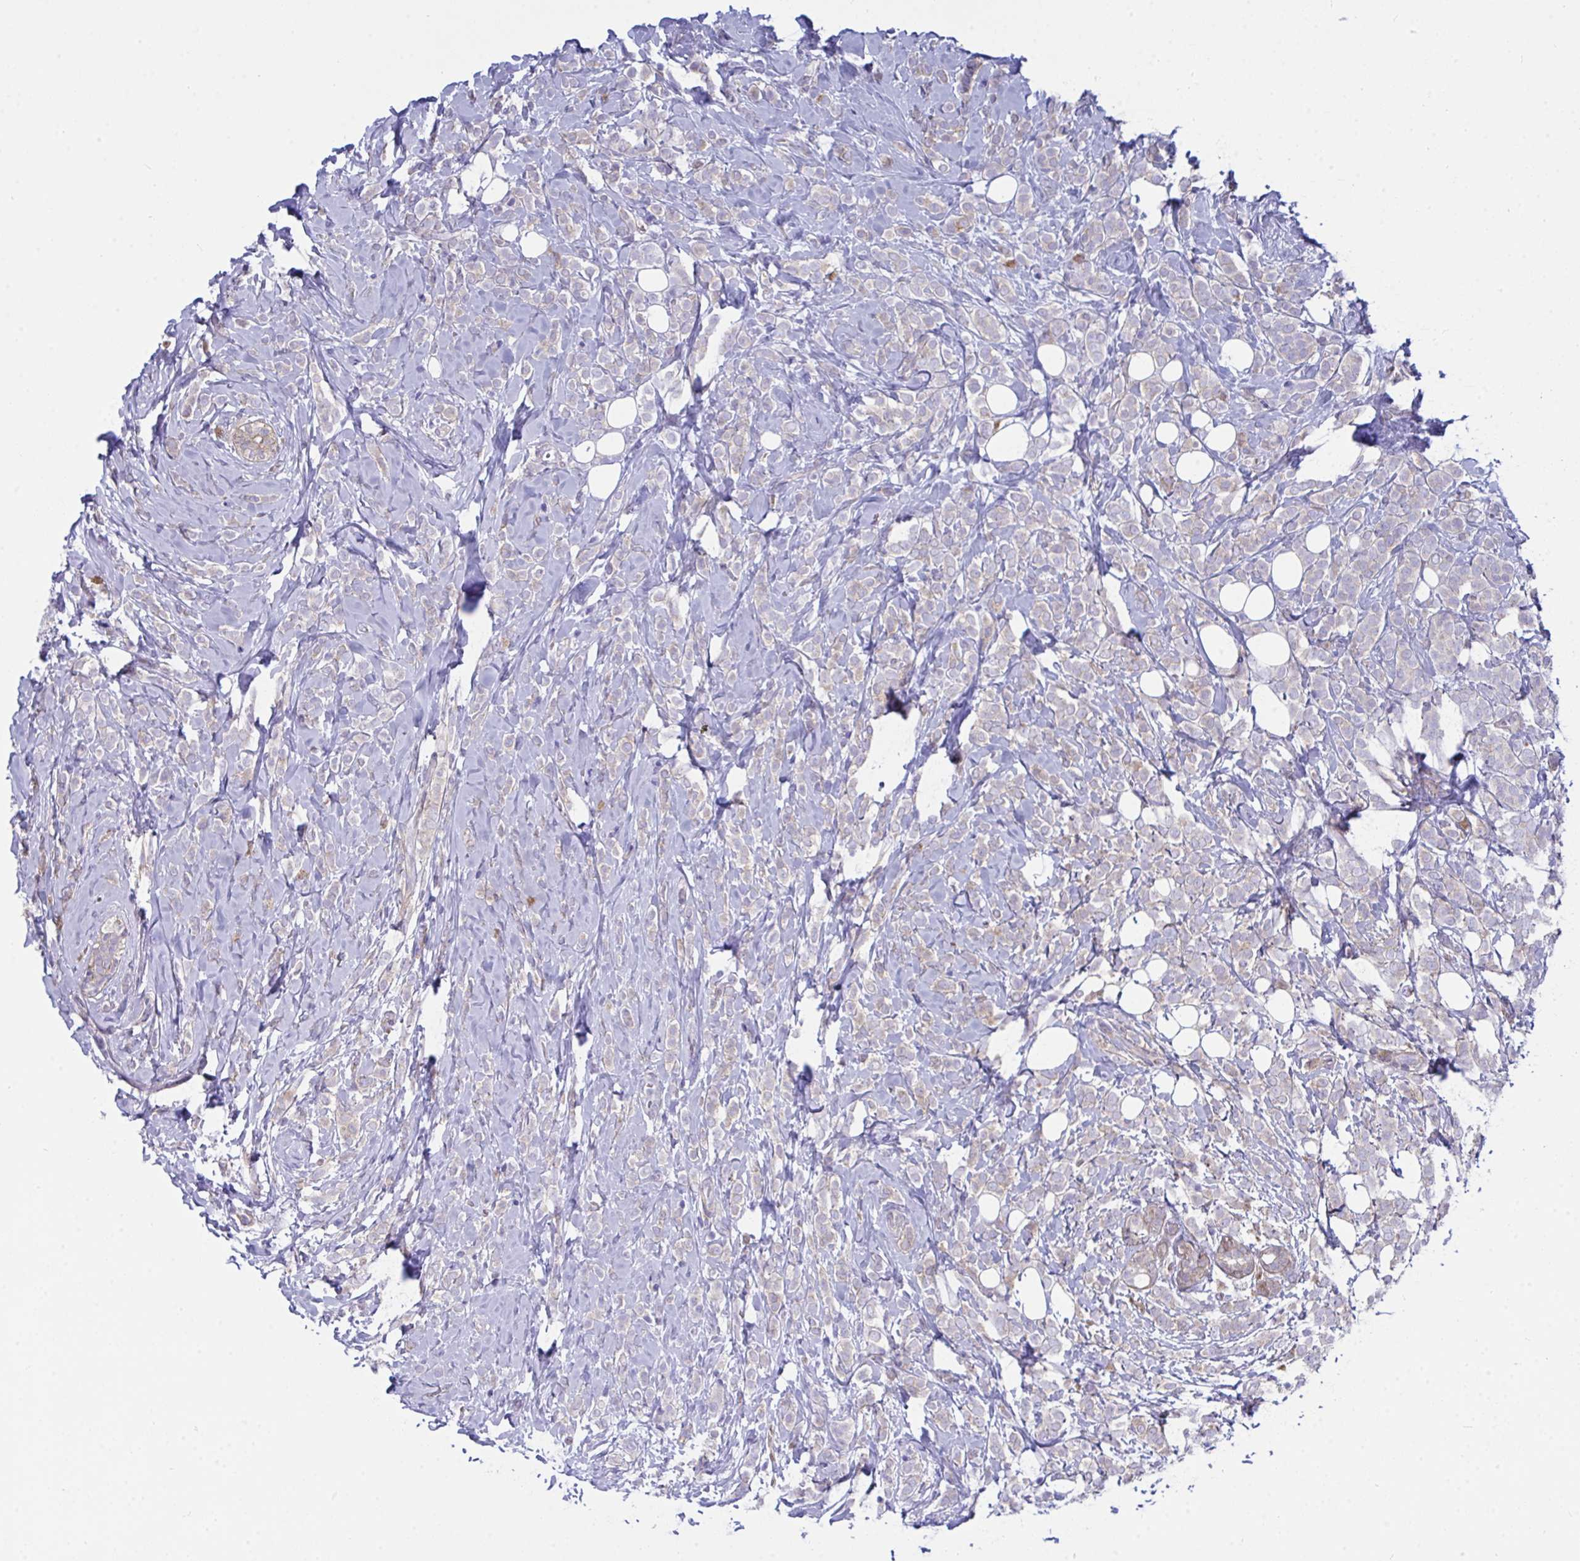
{"staining": {"intensity": "weak", "quantity": "<25%", "location": "cytoplasmic/membranous"}, "tissue": "breast cancer", "cell_type": "Tumor cells", "image_type": "cancer", "snomed": [{"axis": "morphology", "description": "Lobular carcinoma"}, {"axis": "topography", "description": "Breast"}], "caption": "Immunohistochemistry photomicrograph of breast cancer (lobular carcinoma) stained for a protein (brown), which shows no positivity in tumor cells.", "gene": "GAB1", "patient": {"sex": "female", "age": 49}}